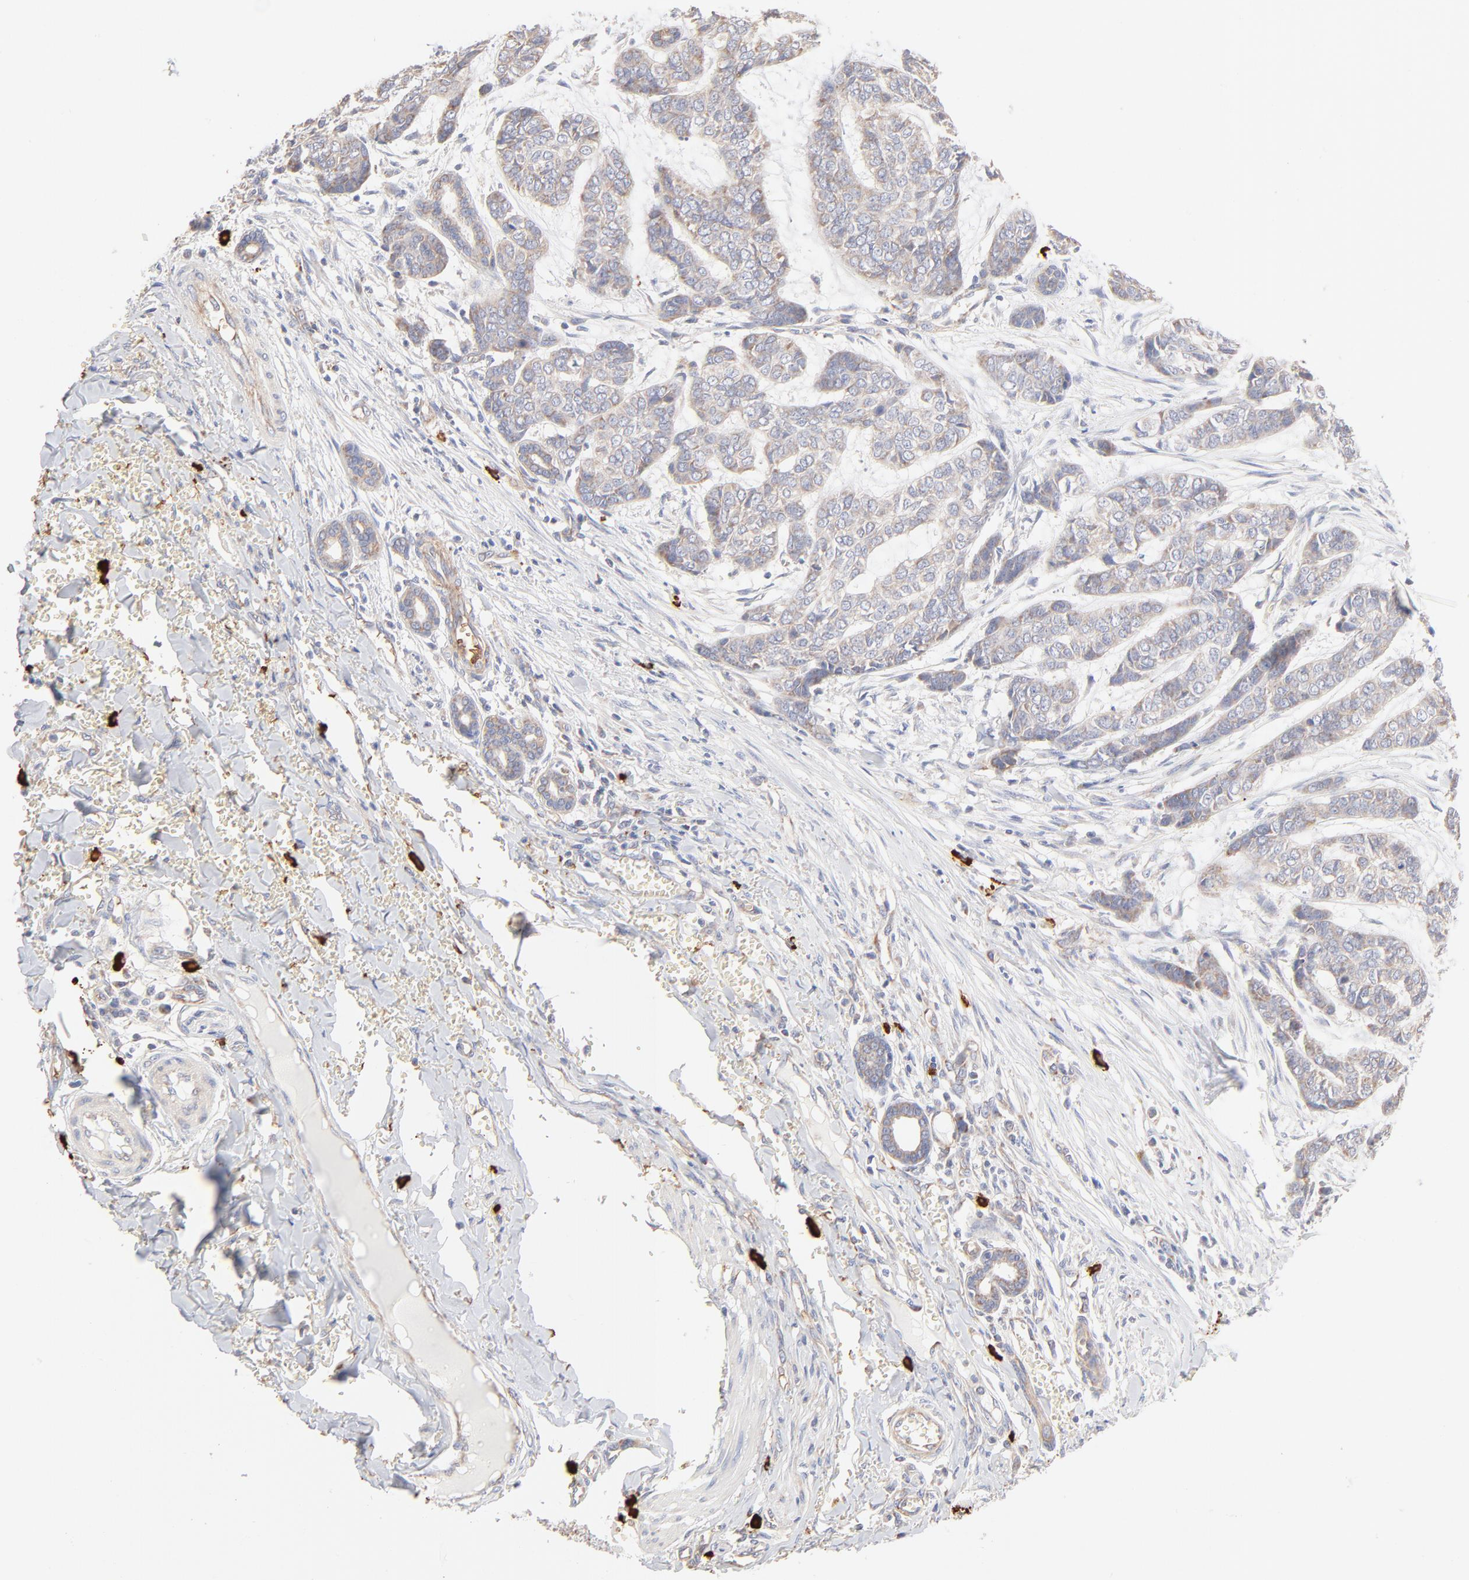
{"staining": {"intensity": "negative", "quantity": "none", "location": "none"}, "tissue": "skin cancer", "cell_type": "Tumor cells", "image_type": "cancer", "snomed": [{"axis": "morphology", "description": "Basal cell carcinoma"}, {"axis": "topography", "description": "Skin"}], "caption": "DAB immunohistochemical staining of basal cell carcinoma (skin) shows no significant positivity in tumor cells.", "gene": "SPTB", "patient": {"sex": "female", "age": 64}}